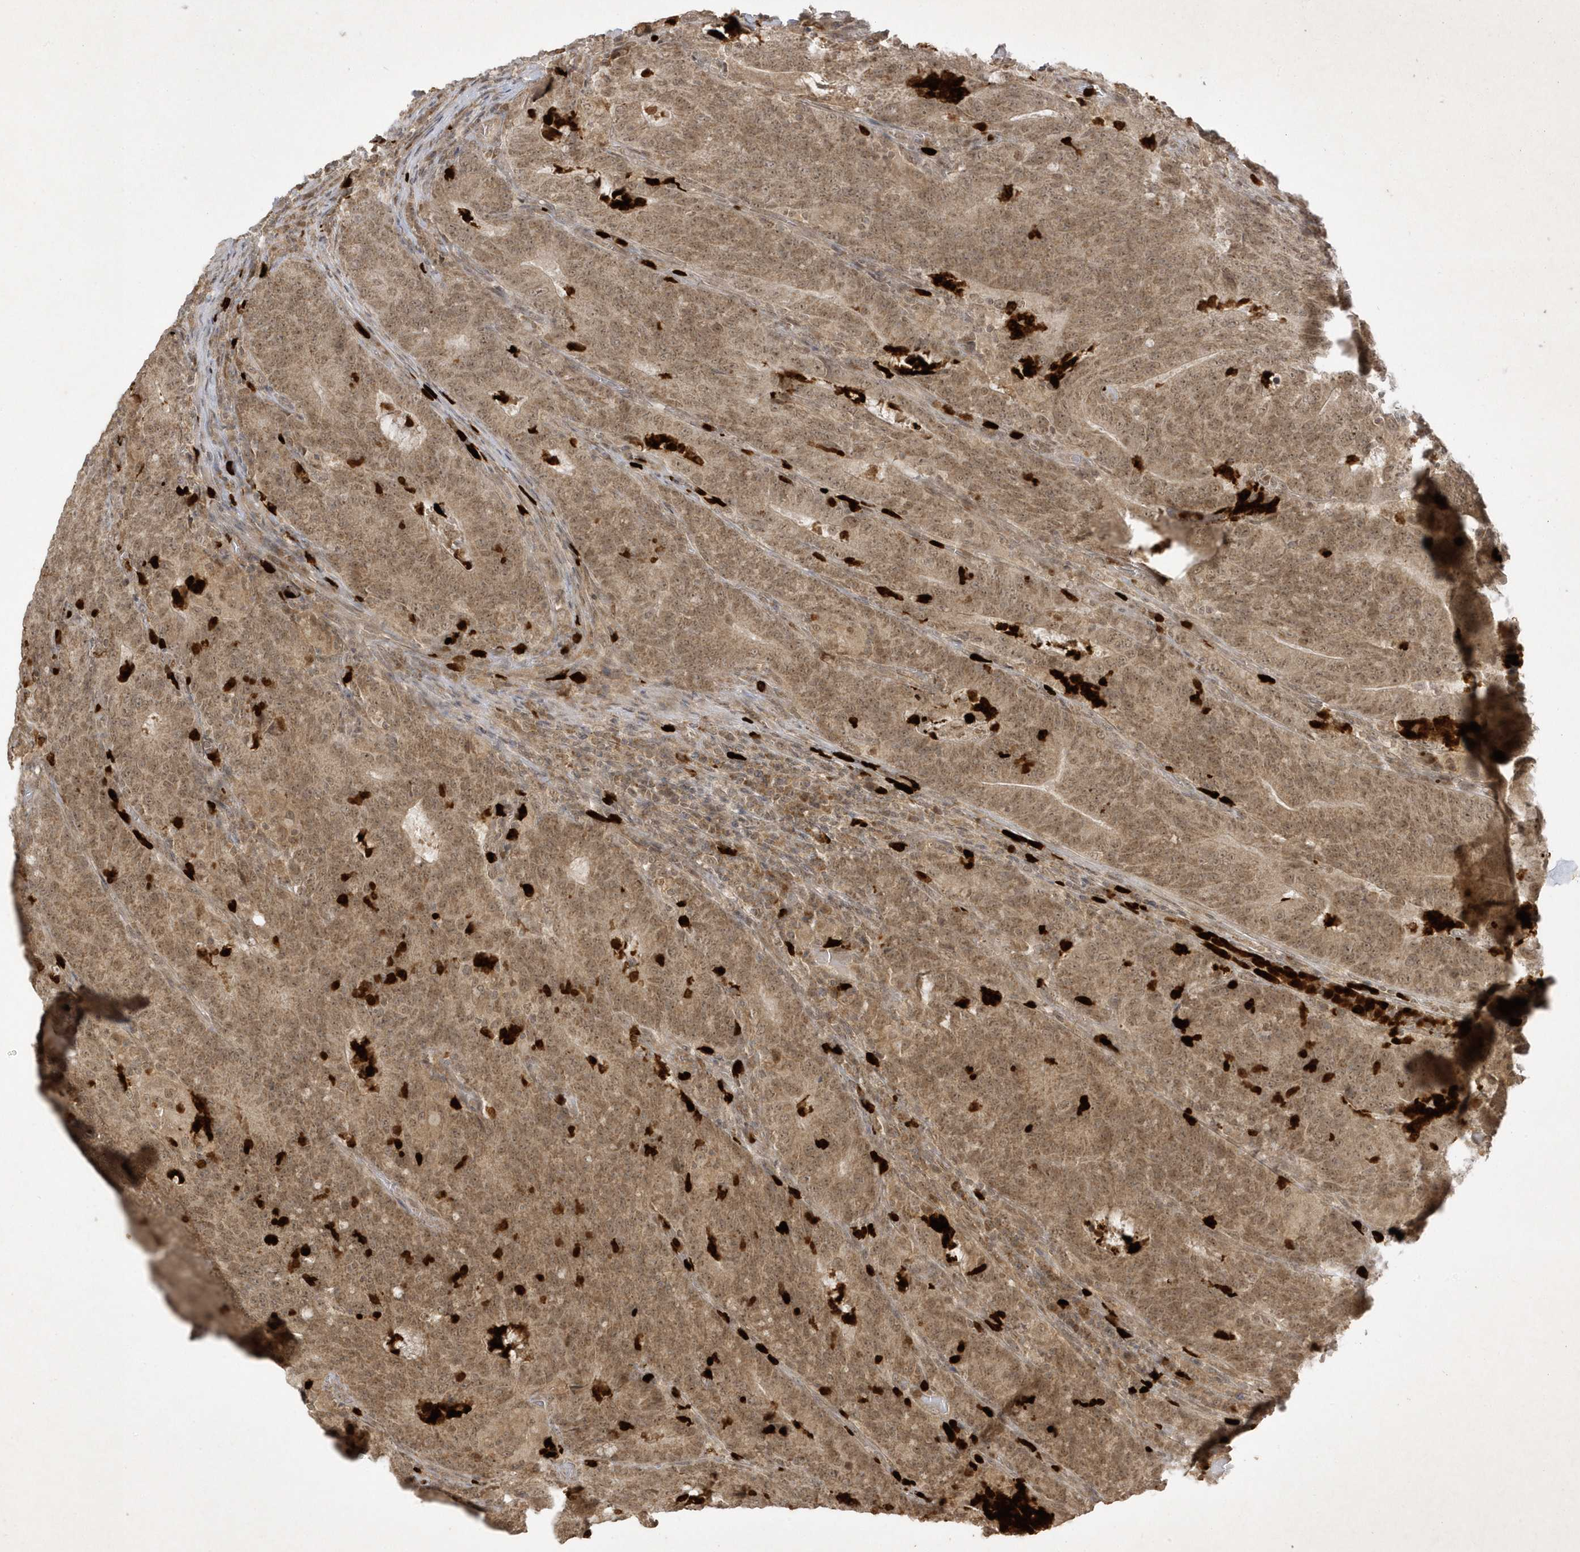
{"staining": {"intensity": "moderate", "quantity": ">75%", "location": "cytoplasmic/membranous,nuclear"}, "tissue": "colorectal cancer", "cell_type": "Tumor cells", "image_type": "cancer", "snomed": [{"axis": "morphology", "description": "Normal tissue, NOS"}, {"axis": "morphology", "description": "Adenocarcinoma, NOS"}, {"axis": "topography", "description": "Colon"}], "caption": "Moderate cytoplasmic/membranous and nuclear positivity for a protein is seen in about >75% of tumor cells of colorectal cancer (adenocarcinoma) using immunohistochemistry.", "gene": "ZNF213", "patient": {"sex": "female", "age": 75}}